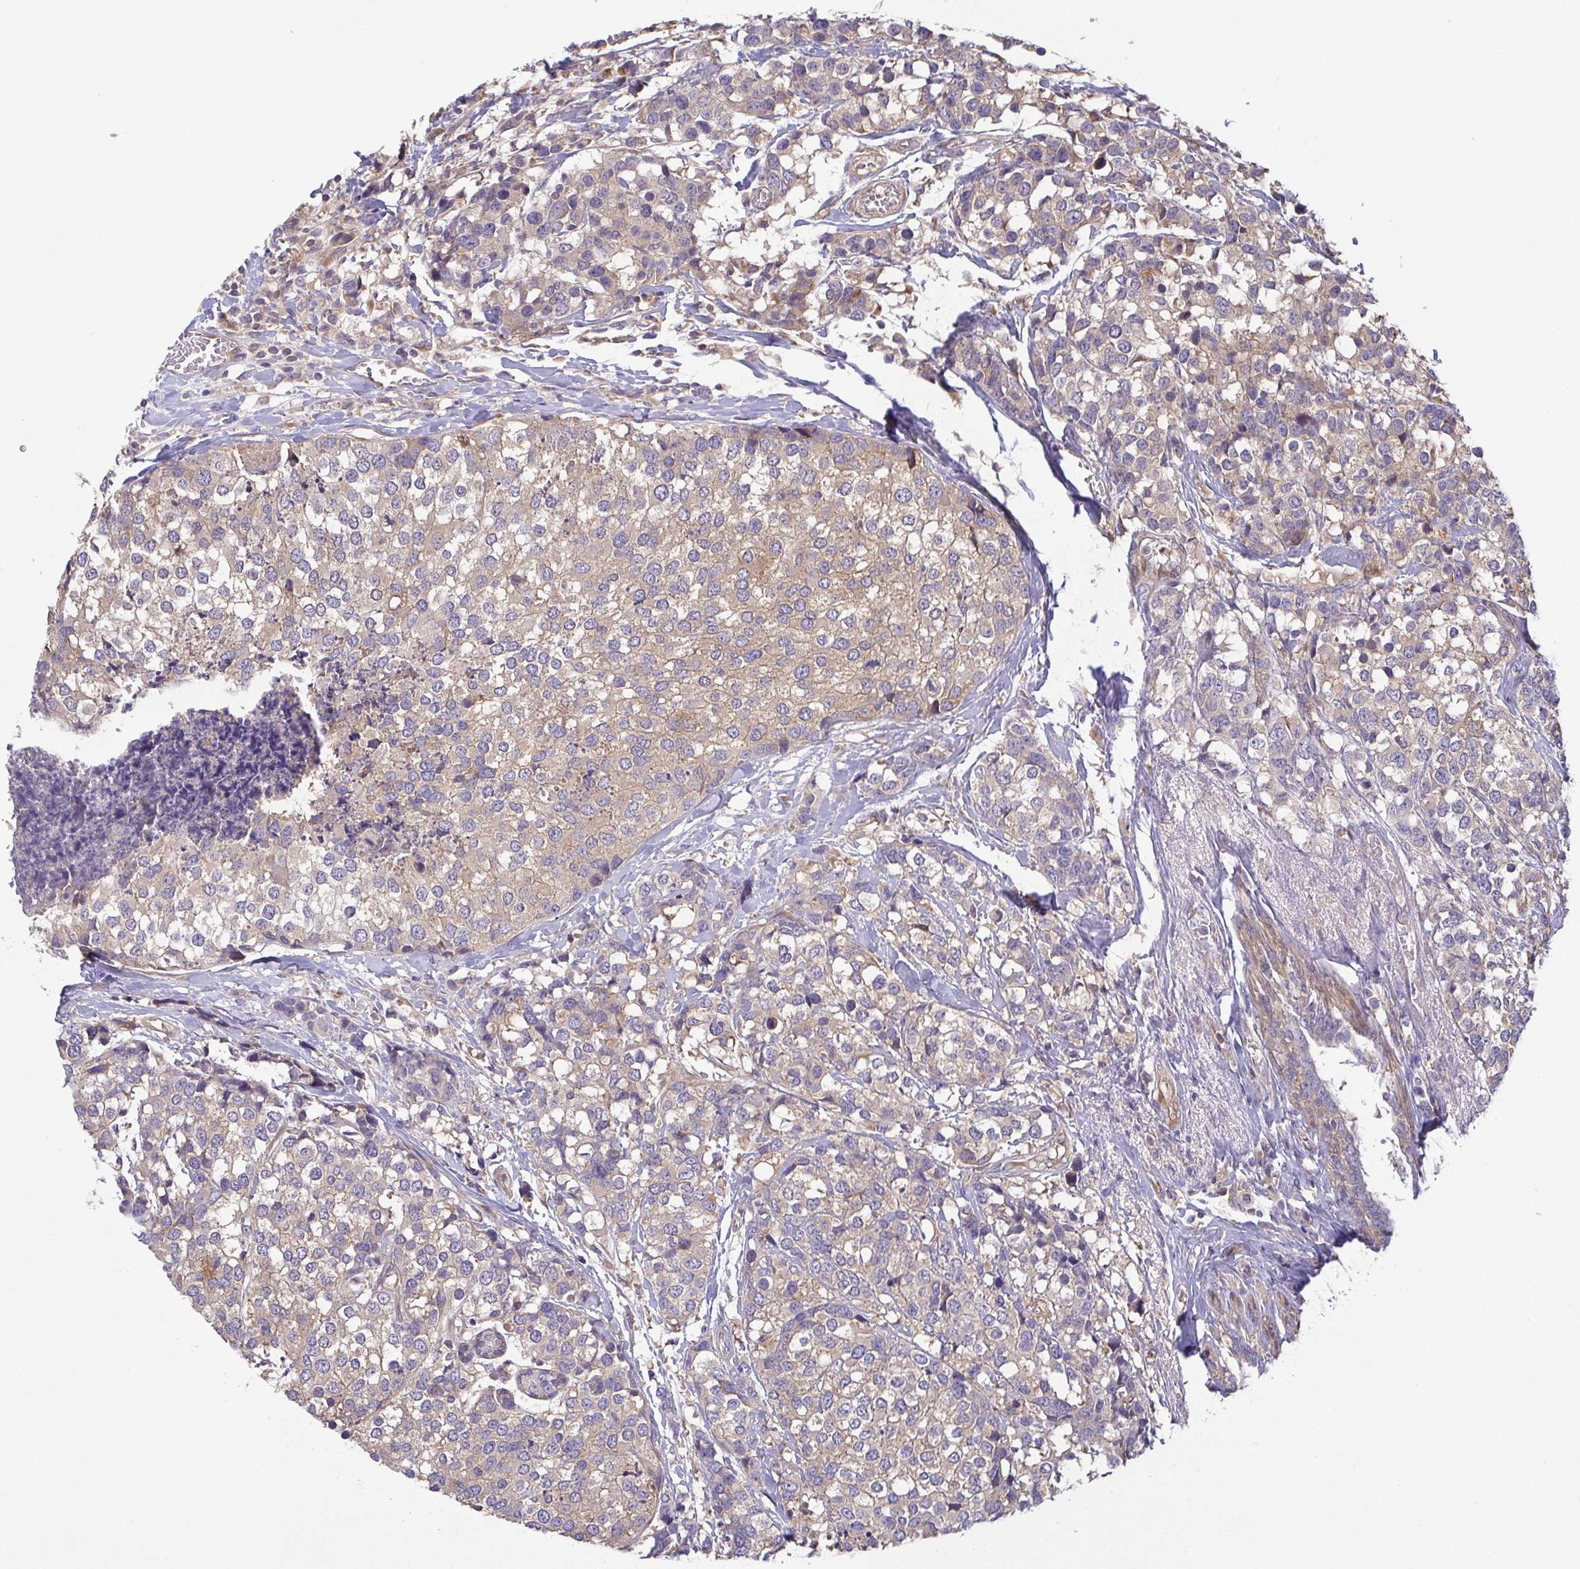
{"staining": {"intensity": "weak", "quantity": ">75%", "location": "cytoplasmic/membranous"}, "tissue": "breast cancer", "cell_type": "Tumor cells", "image_type": "cancer", "snomed": [{"axis": "morphology", "description": "Lobular carcinoma"}, {"axis": "topography", "description": "Breast"}], "caption": "IHC (DAB (3,3'-diaminobenzidine)) staining of human lobular carcinoma (breast) shows weak cytoplasmic/membranous protein positivity in about >75% of tumor cells.", "gene": "LMF2", "patient": {"sex": "female", "age": 59}}